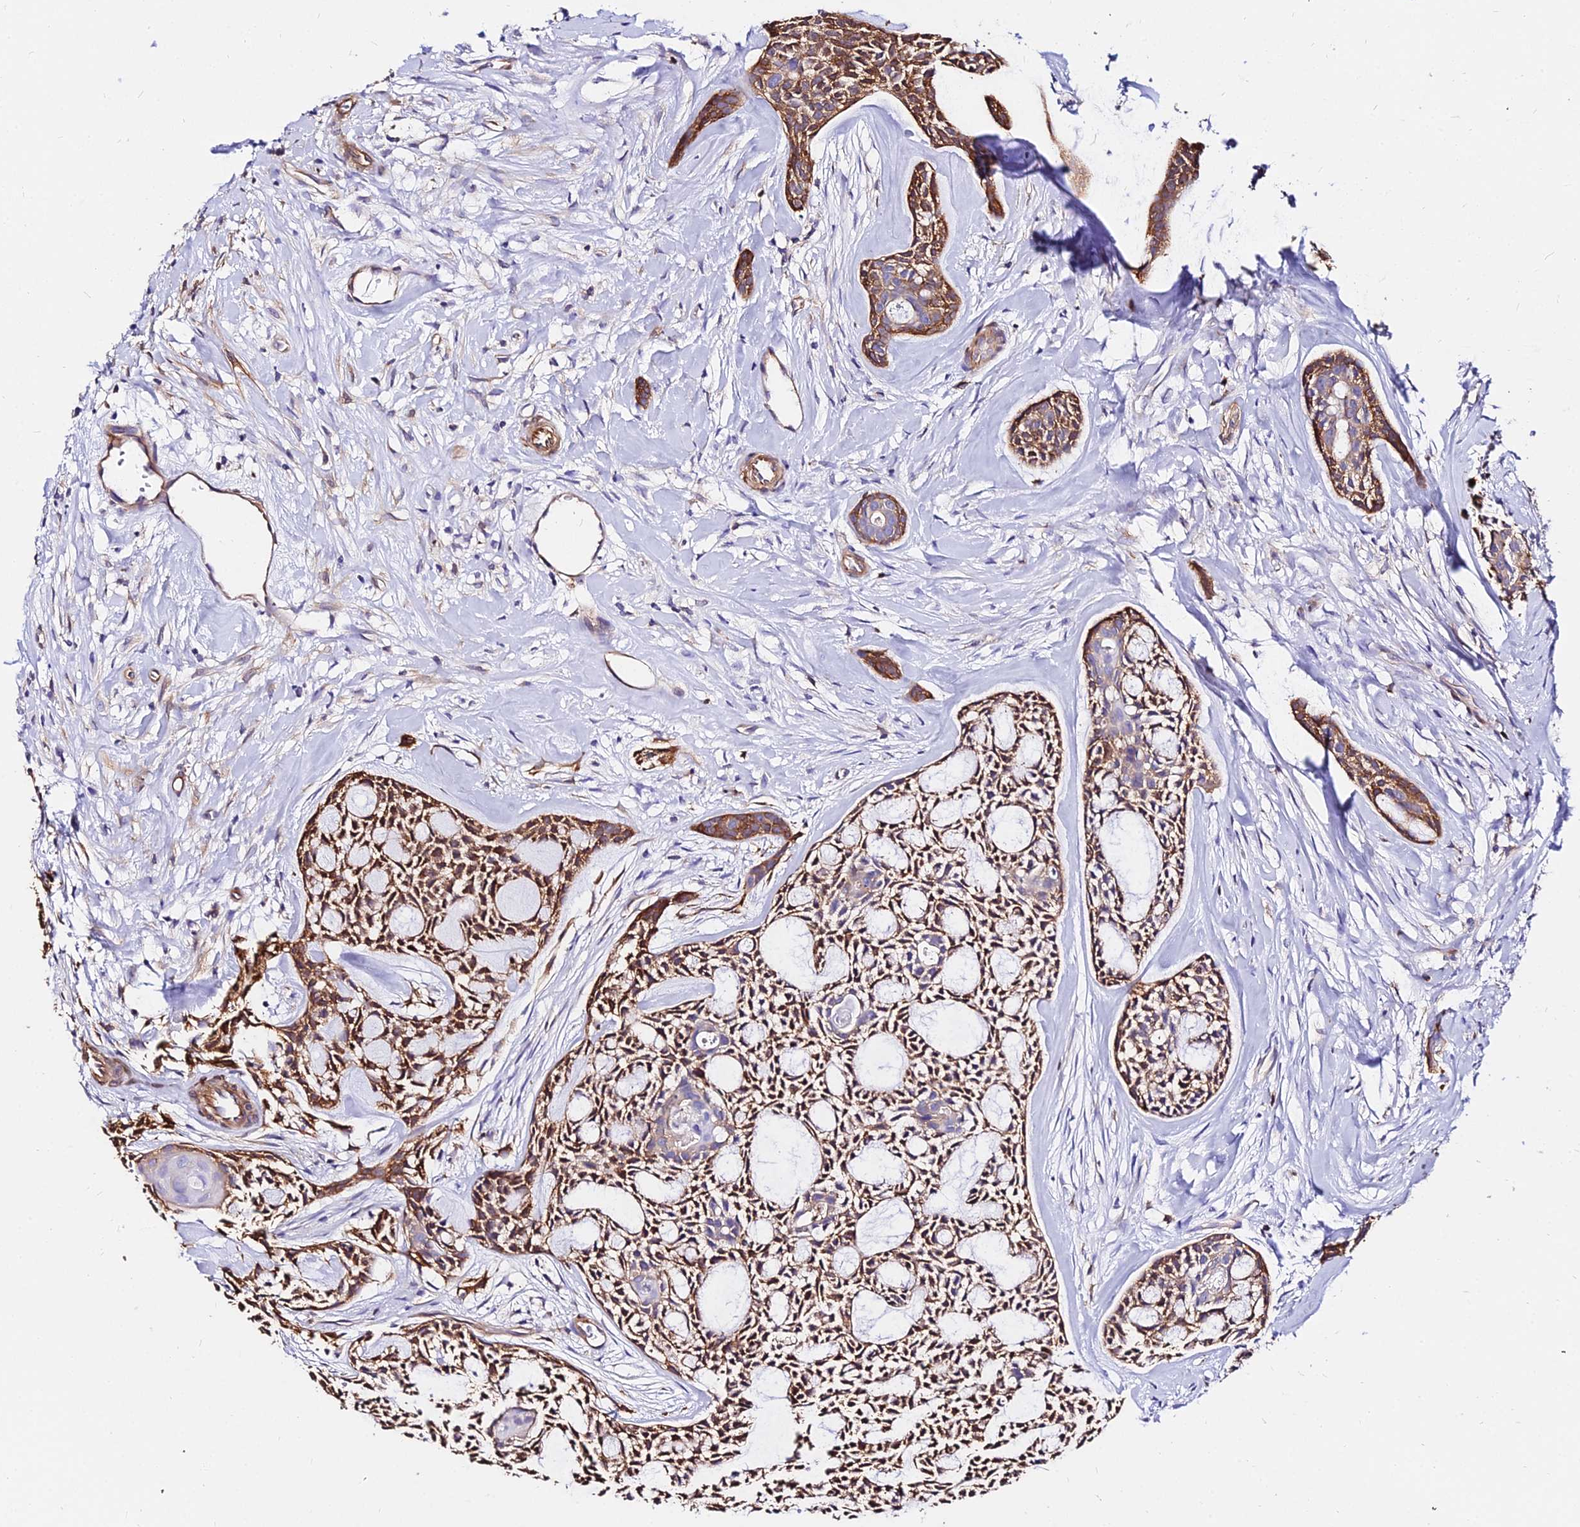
{"staining": {"intensity": "moderate", "quantity": ">75%", "location": "cytoplasmic/membranous,nuclear"}, "tissue": "head and neck cancer", "cell_type": "Tumor cells", "image_type": "cancer", "snomed": [{"axis": "morphology", "description": "Adenocarcinoma, NOS"}, {"axis": "topography", "description": "Subcutis"}, {"axis": "topography", "description": "Head-Neck"}], "caption": "DAB (3,3'-diaminobenzidine) immunohistochemical staining of head and neck cancer displays moderate cytoplasmic/membranous and nuclear protein staining in about >75% of tumor cells.", "gene": "CSRP1", "patient": {"sex": "female", "age": 73}}